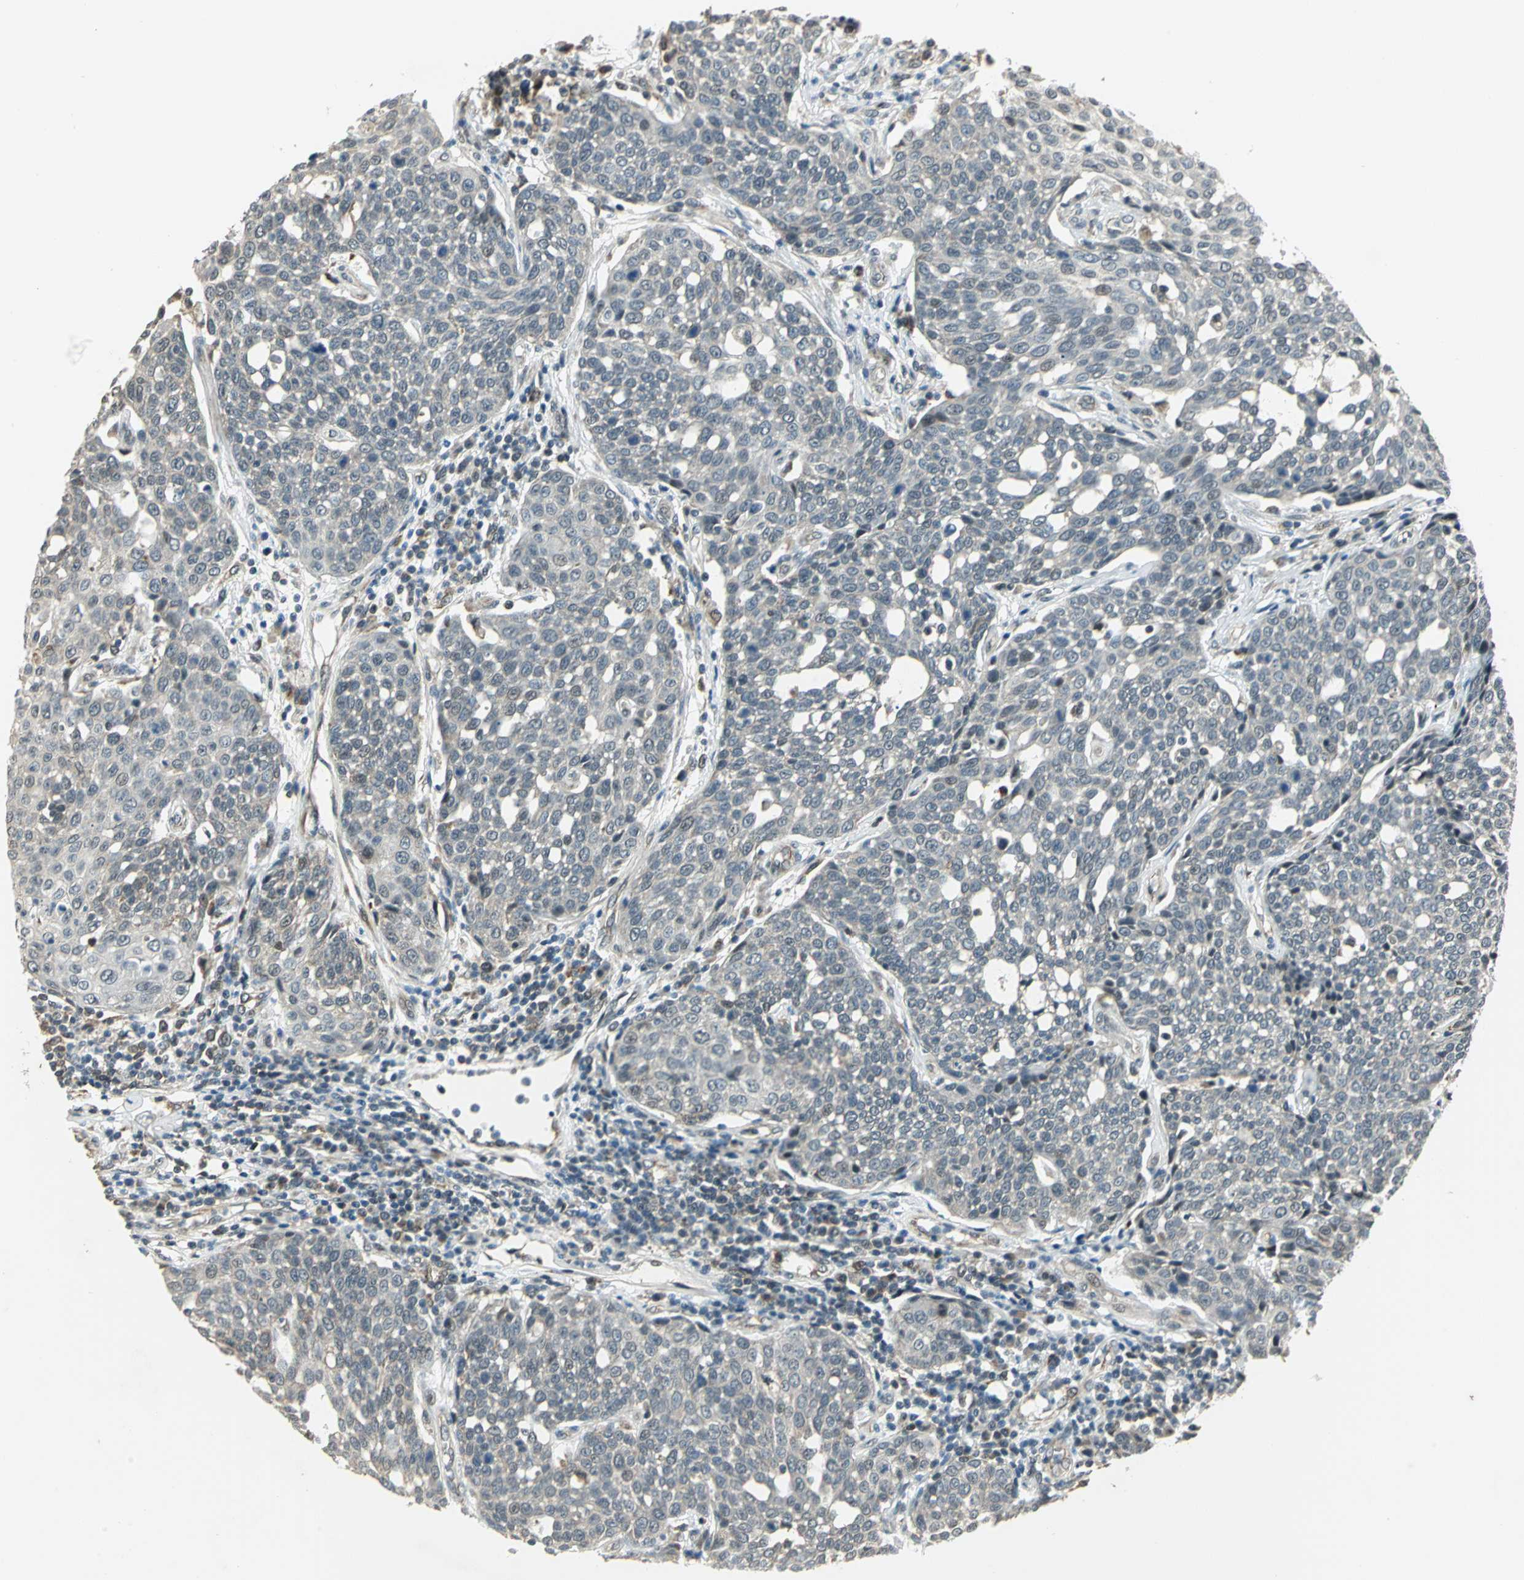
{"staining": {"intensity": "weak", "quantity": ">75%", "location": "cytoplasmic/membranous"}, "tissue": "cervical cancer", "cell_type": "Tumor cells", "image_type": "cancer", "snomed": [{"axis": "morphology", "description": "Squamous cell carcinoma, NOS"}, {"axis": "topography", "description": "Cervix"}], "caption": "Immunohistochemical staining of squamous cell carcinoma (cervical) shows weak cytoplasmic/membranous protein expression in approximately >75% of tumor cells. The staining is performed using DAB brown chromogen to label protein expression. The nuclei are counter-stained blue using hematoxylin.", "gene": "PLAGL2", "patient": {"sex": "female", "age": 34}}